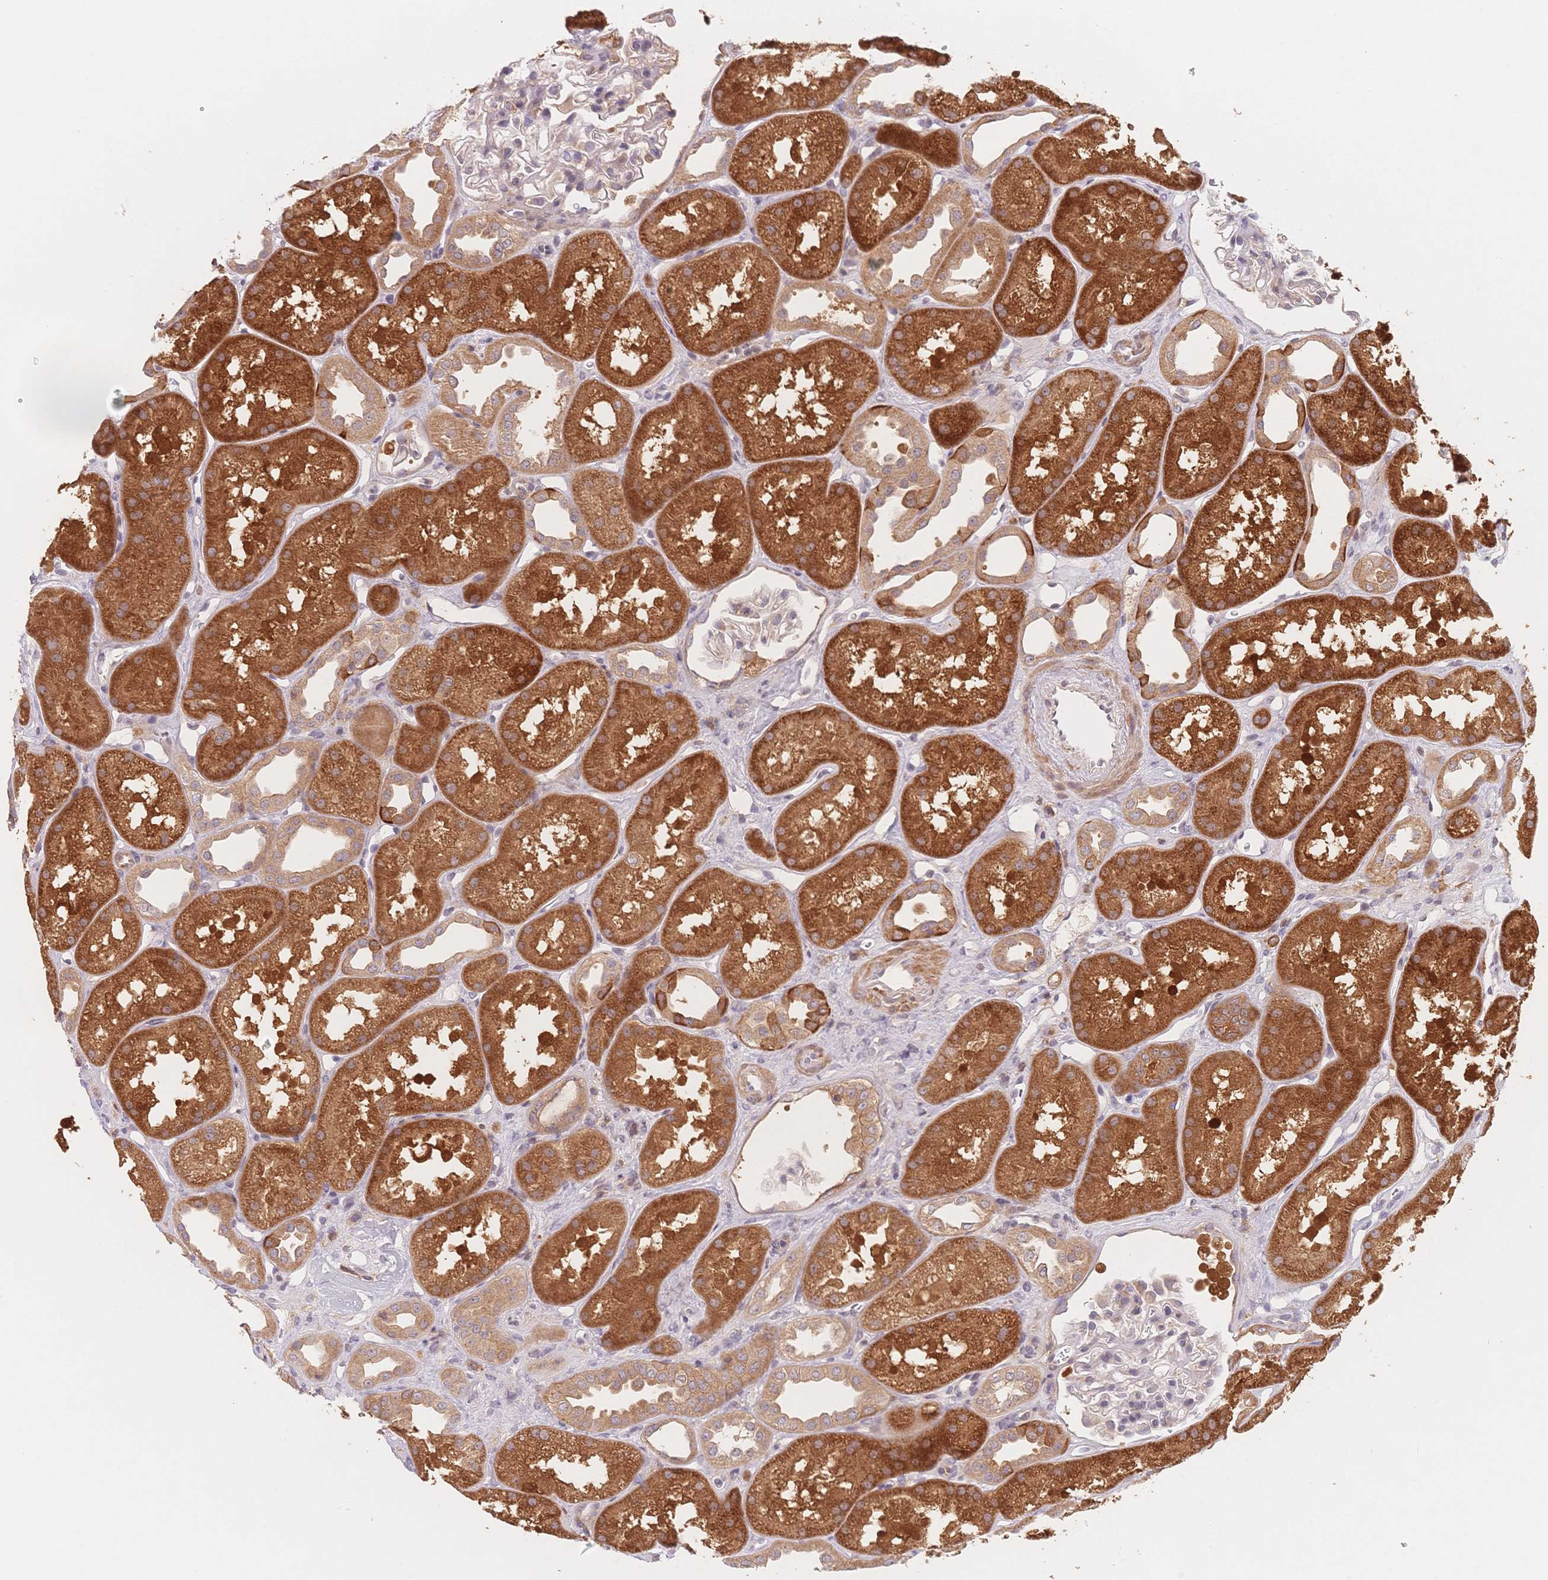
{"staining": {"intensity": "negative", "quantity": "none", "location": "none"}, "tissue": "kidney", "cell_type": "Cells in glomeruli", "image_type": "normal", "snomed": [{"axis": "morphology", "description": "Normal tissue, NOS"}, {"axis": "topography", "description": "Kidney"}], "caption": "Kidney was stained to show a protein in brown. There is no significant expression in cells in glomeruli. (DAB immunohistochemistry with hematoxylin counter stain).", "gene": "C12orf75", "patient": {"sex": "male", "age": 61}}